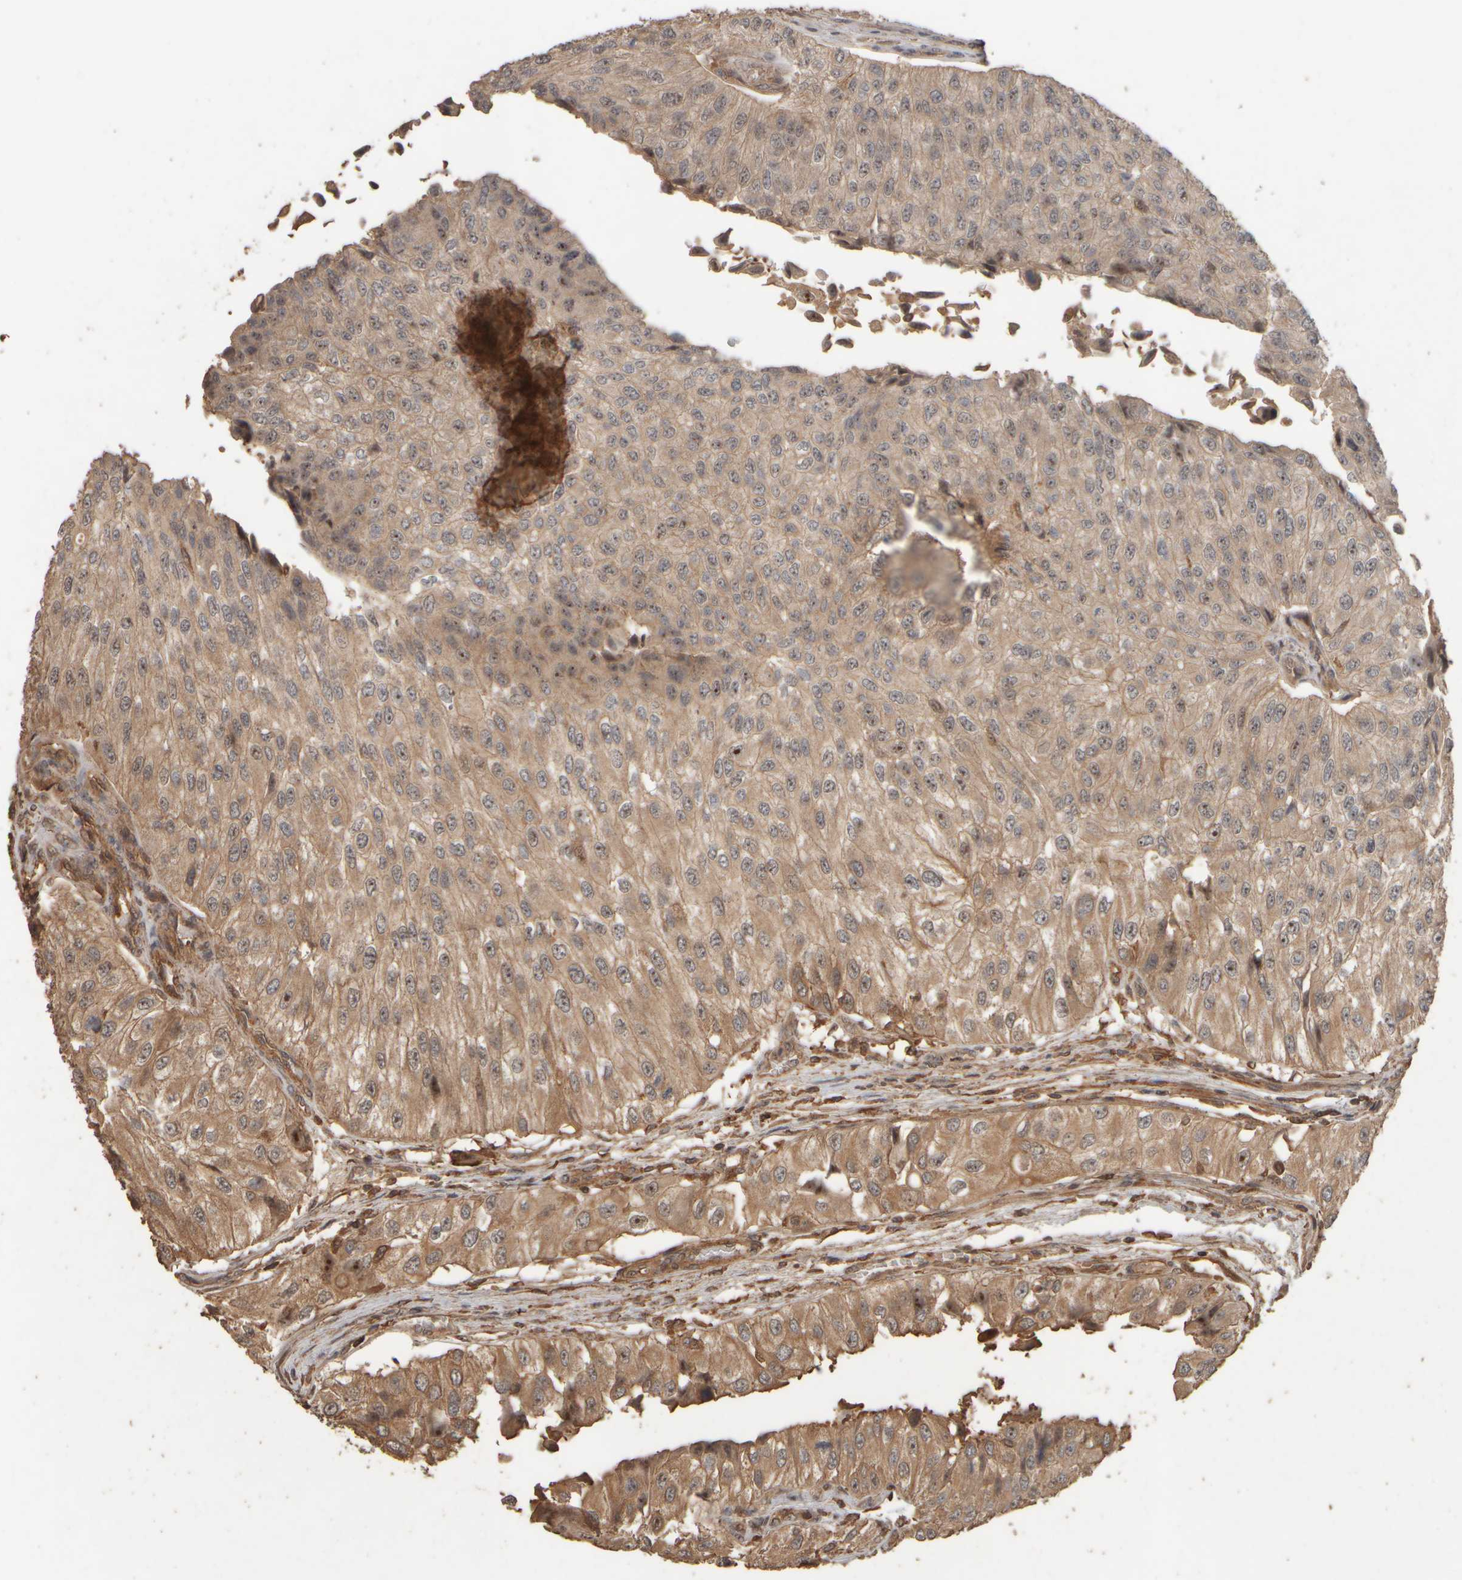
{"staining": {"intensity": "moderate", "quantity": ">75%", "location": "cytoplasmic/membranous,nuclear"}, "tissue": "urothelial cancer", "cell_type": "Tumor cells", "image_type": "cancer", "snomed": [{"axis": "morphology", "description": "Urothelial carcinoma, High grade"}, {"axis": "topography", "description": "Kidney"}, {"axis": "topography", "description": "Urinary bladder"}], "caption": "A photomicrograph of human urothelial cancer stained for a protein exhibits moderate cytoplasmic/membranous and nuclear brown staining in tumor cells.", "gene": "SPHK1", "patient": {"sex": "male", "age": 77}}